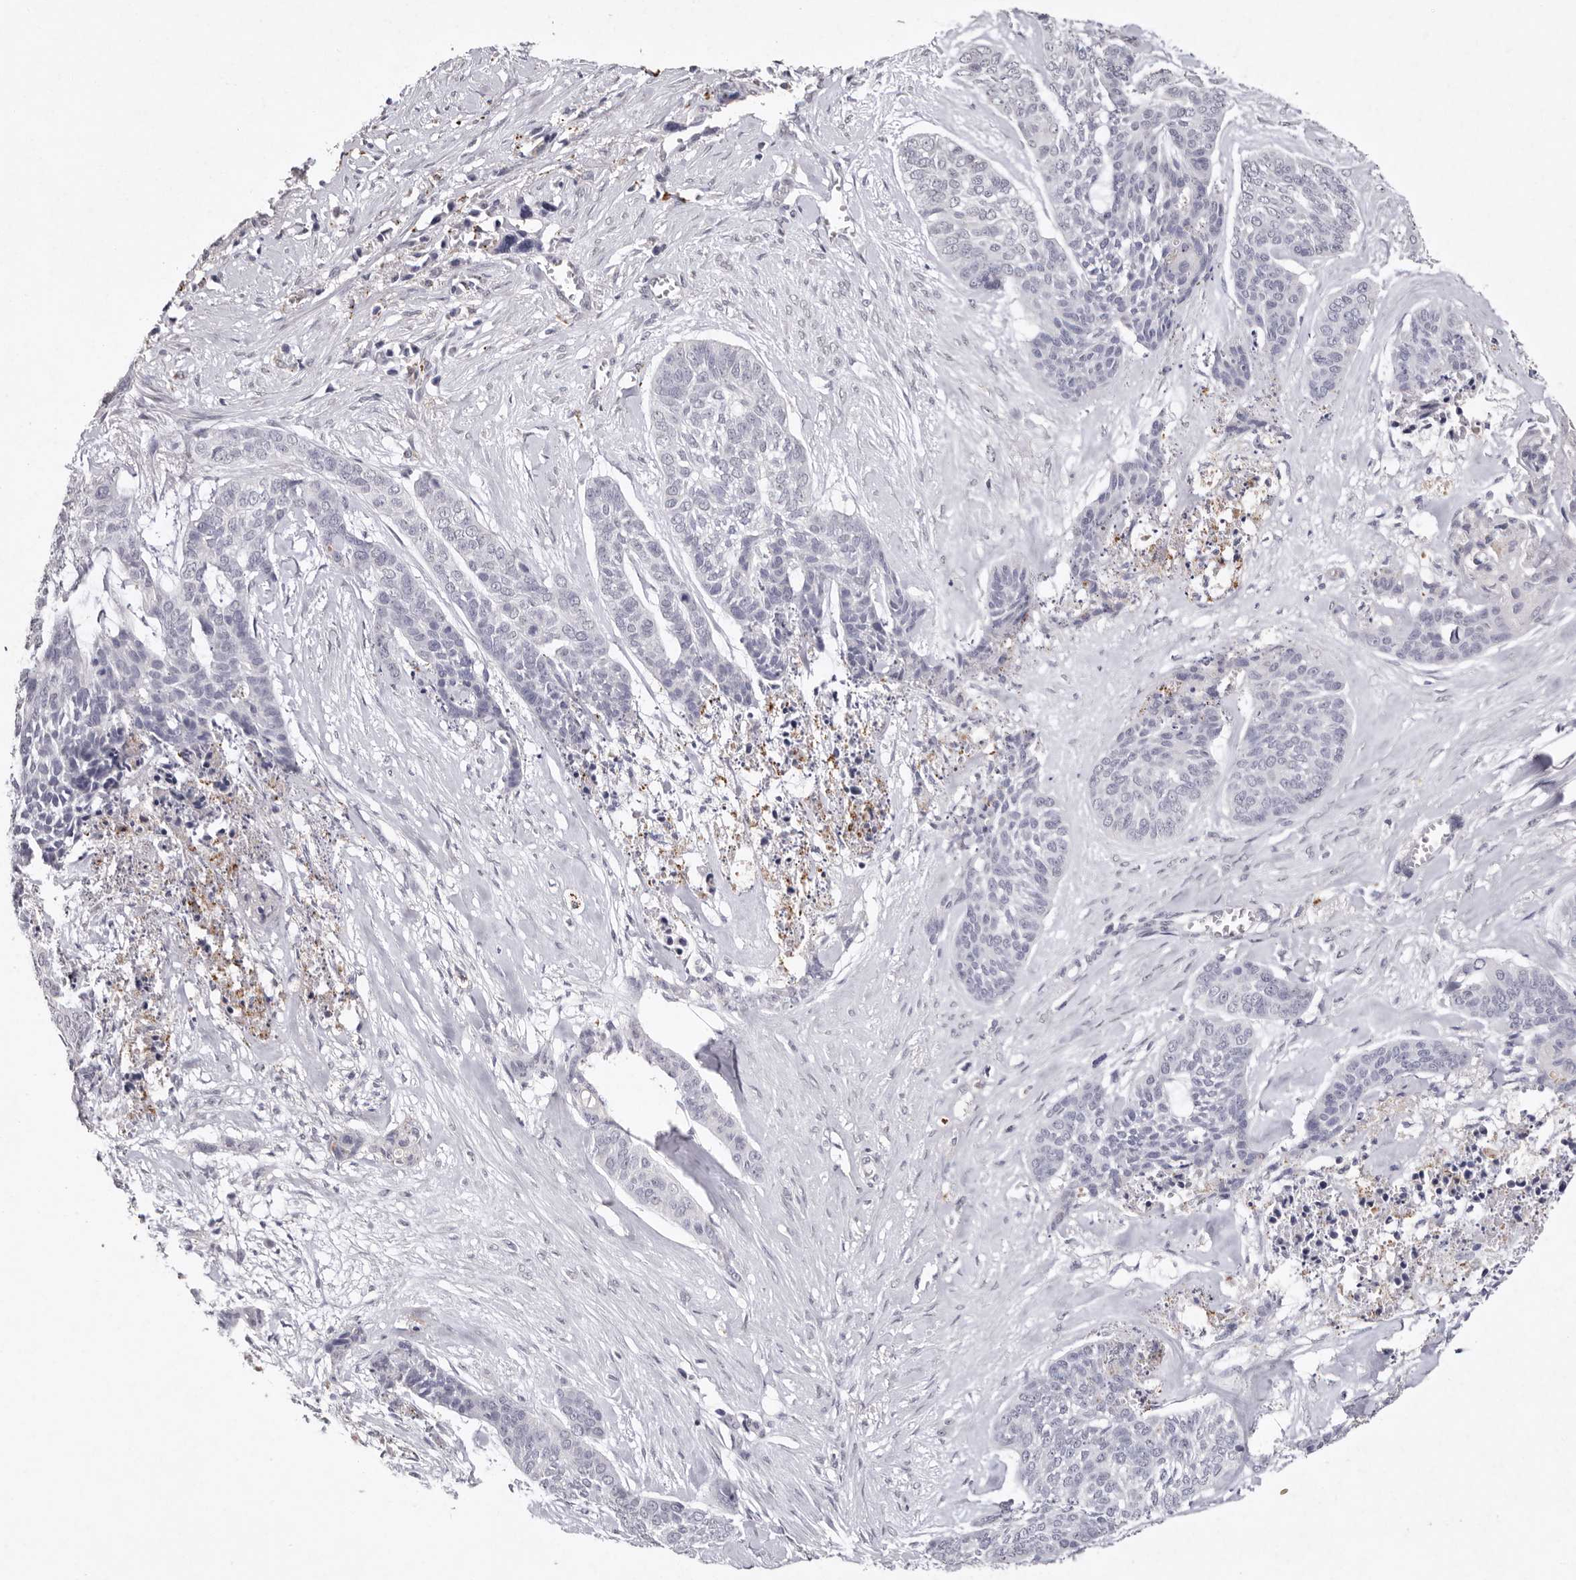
{"staining": {"intensity": "negative", "quantity": "none", "location": "none"}, "tissue": "skin cancer", "cell_type": "Tumor cells", "image_type": "cancer", "snomed": [{"axis": "morphology", "description": "Basal cell carcinoma"}, {"axis": "topography", "description": "Skin"}], "caption": "Immunohistochemical staining of skin cancer shows no significant staining in tumor cells.", "gene": "FAM185A", "patient": {"sex": "female", "age": 64}}